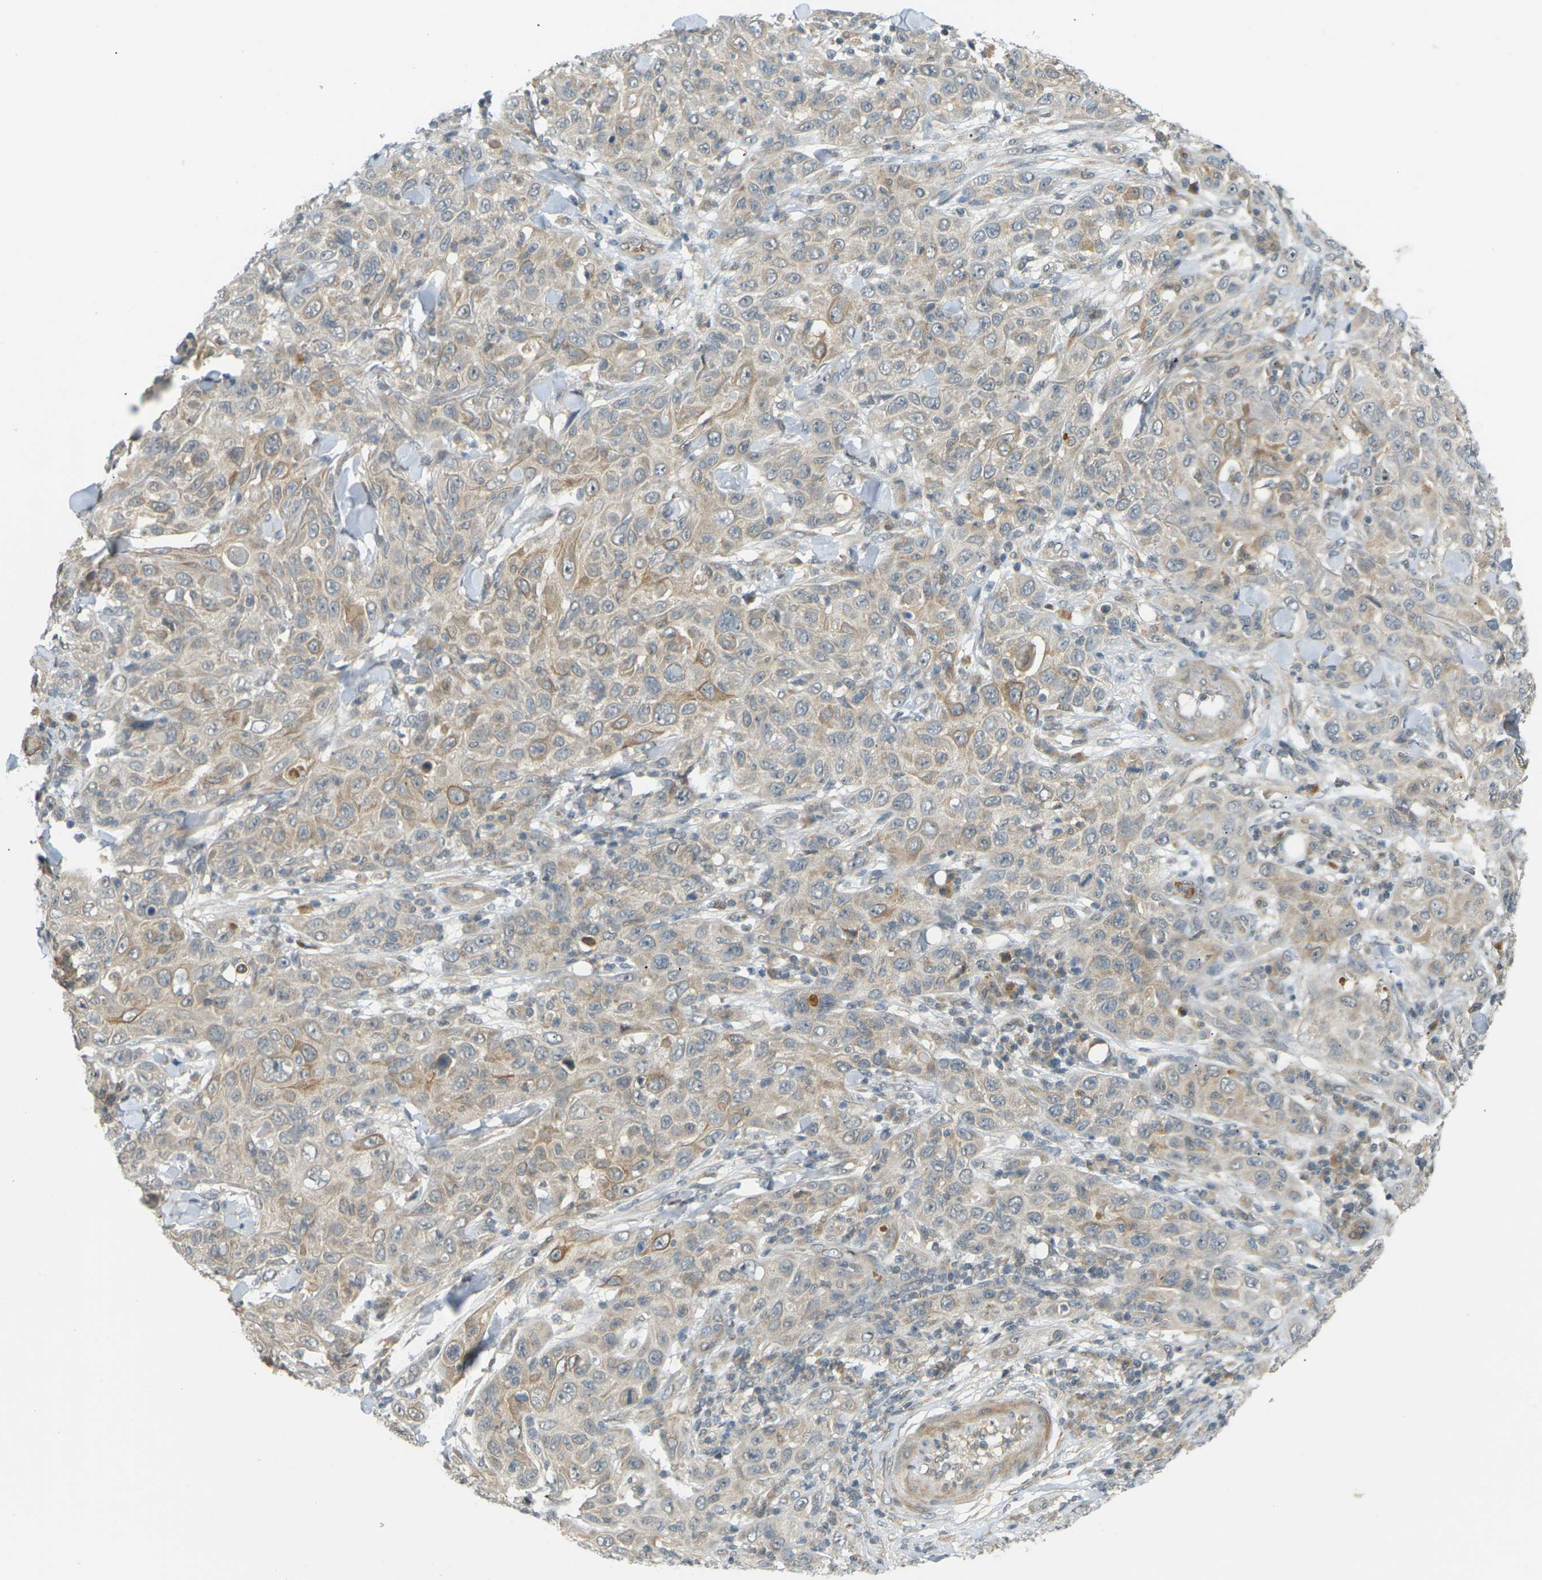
{"staining": {"intensity": "weak", "quantity": ">75%", "location": "cytoplasmic/membranous"}, "tissue": "skin cancer", "cell_type": "Tumor cells", "image_type": "cancer", "snomed": [{"axis": "morphology", "description": "Squamous cell carcinoma, NOS"}, {"axis": "topography", "description": "Skin"}], "caption": "Tumor cells demonstrate low levels of weak cytoplasmic/membranous positivity in approximately >75% of cells in skin cancer (squamous cell carcinoma). The protein of interest is shown in brown color, while the nuclei are stained blue.", "gene": "SOCS6", "patient": {"sex": "female", "age": 88}}